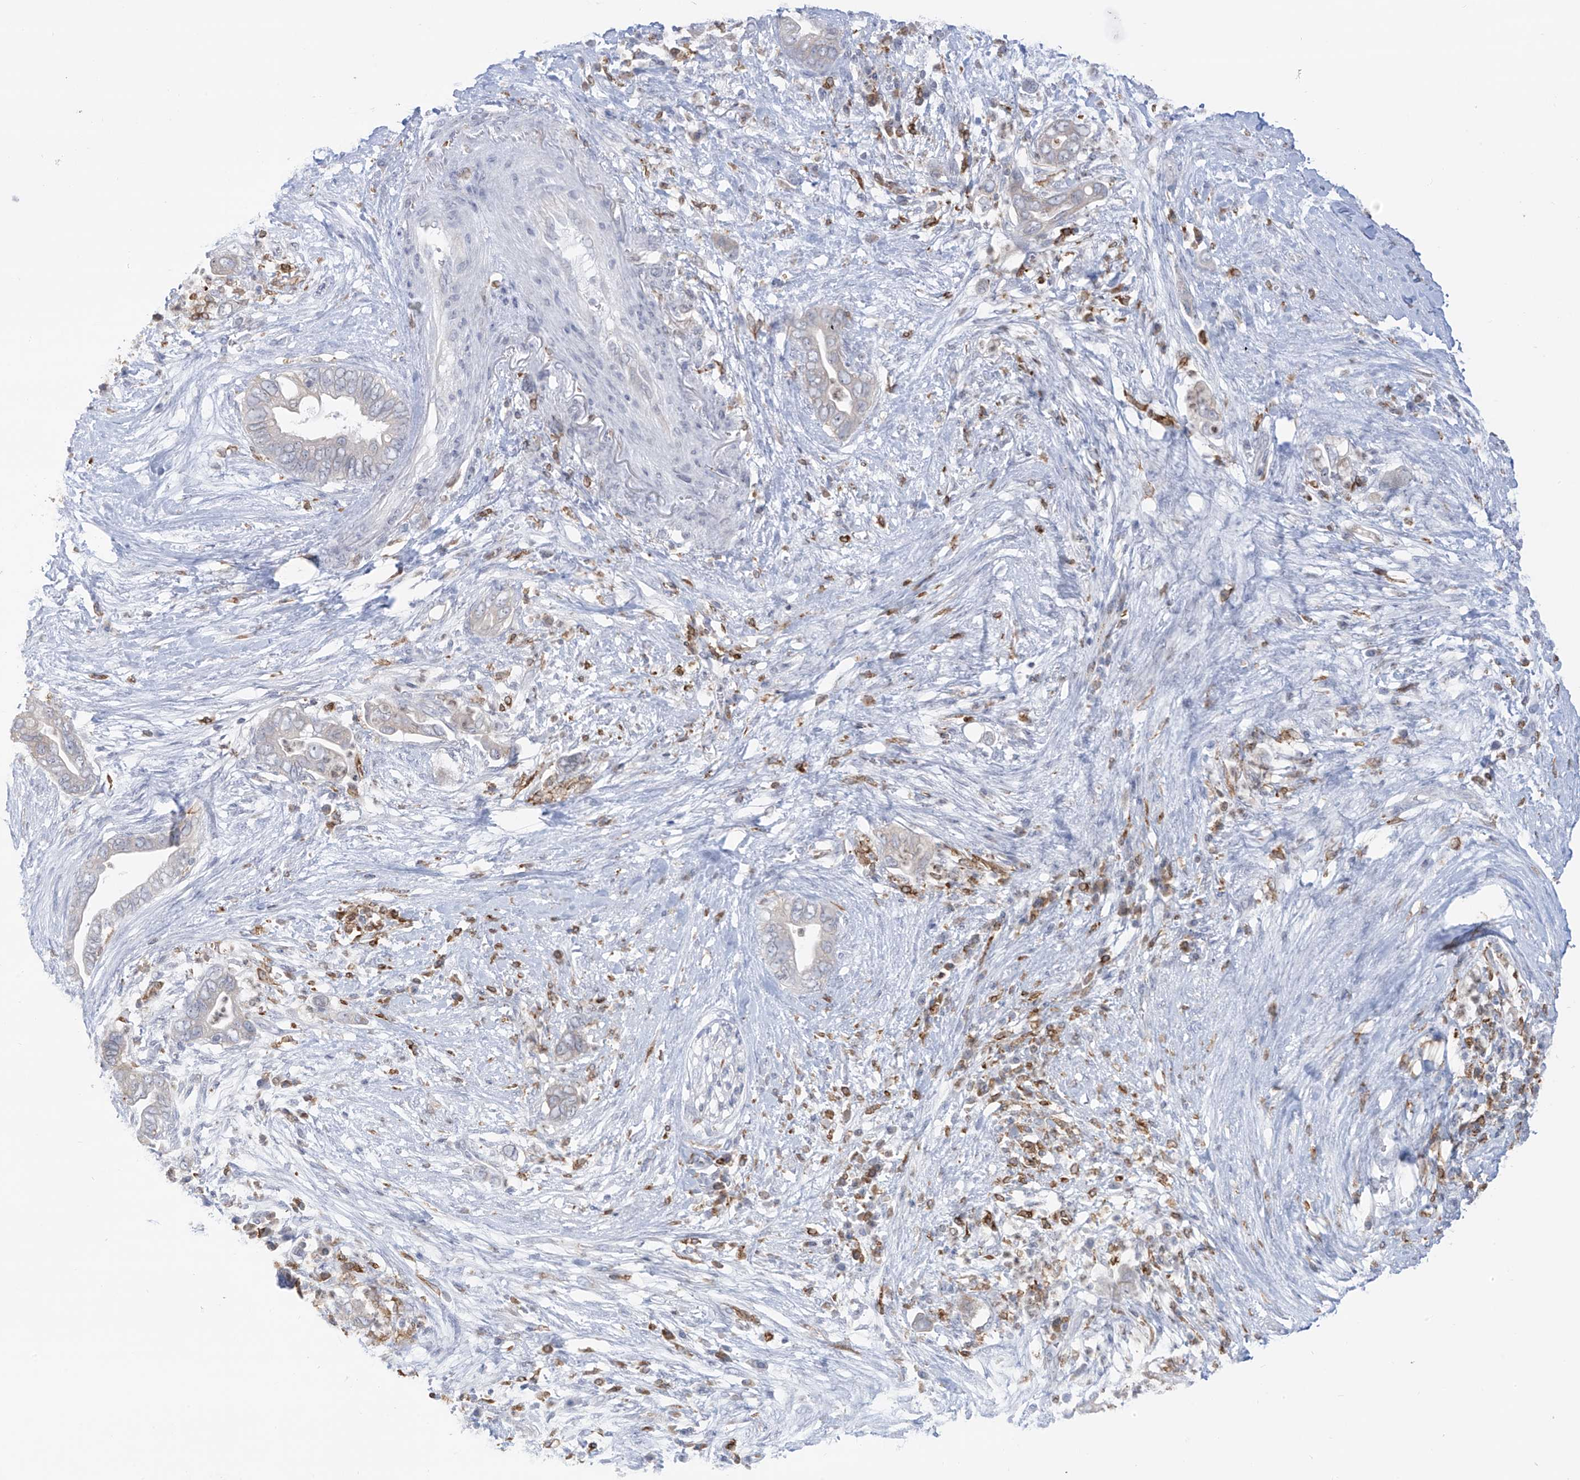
{"staining": {"intensity": "negative", "quantity": "none", "location": "none"}, "tissue": "pancreatic cancer", "cell_type": "Tumor cells", "image_type": "cancer", "snomed": [{"axis": "morphology", "description": "Adenocarcinoma, NOS"}, {"axis": "topography", "description": "Pancreas"}], "caption": "The histopathology image displays no staining of tumor cells in pancreatic cancer (adenocarcinoma).", "gene": "TBXAS1", "patient": {"sex": "male", "age": 75}}